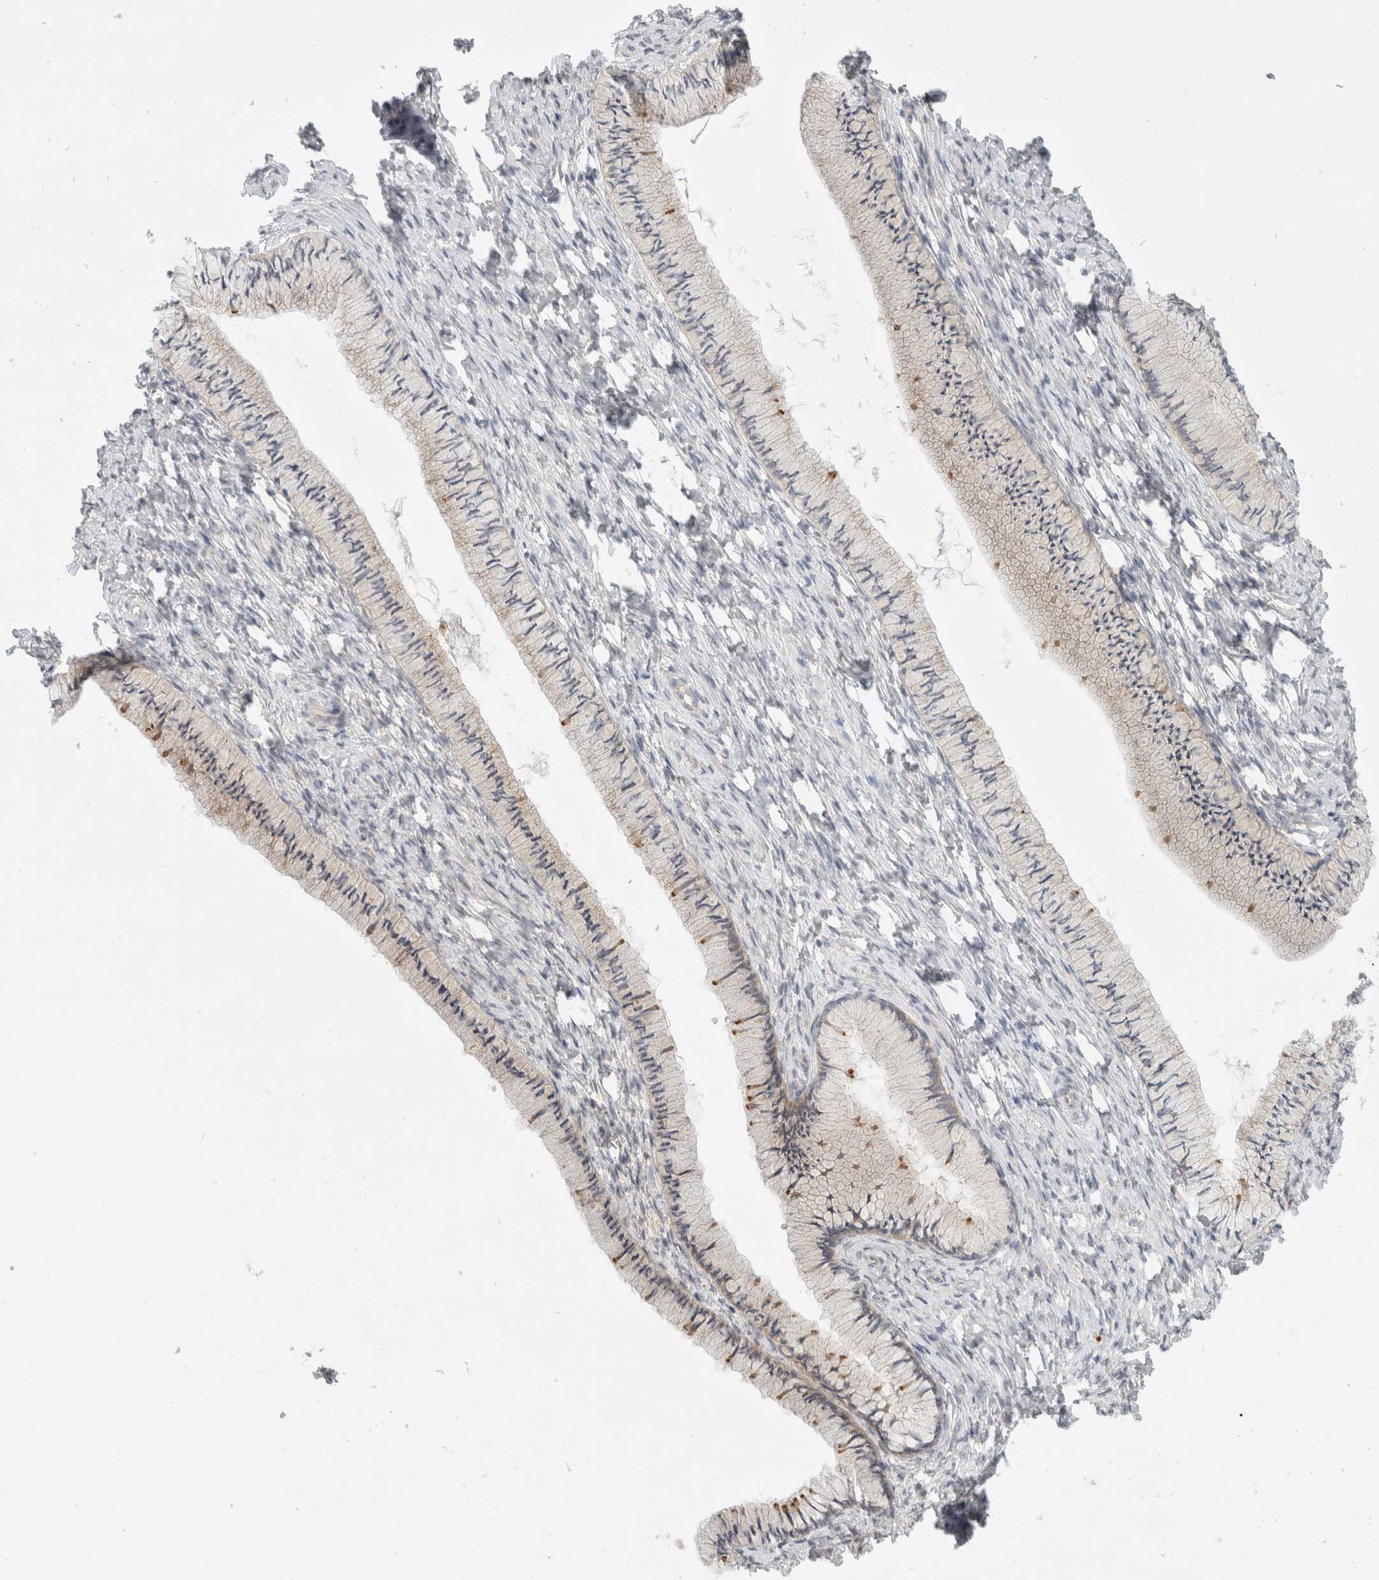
{"staining": {"intensity": "weak", "quantity": "<25%", "location": "cytoplasmic/membranous"}, "tissue": "cervix", "cell_type": "Glandular cells", "image_type": "normal", "snomed": [{"axis": "morphology", "description": "Normal tissue, NOS"}, {"axis": "topography", "description": "Cervix"}], "caption": "Protein analysis of benign cervix shows no significant staining in glandular cells.", "gene": "TOM1L2", "patient": {"sex": "female", "age": 36}}